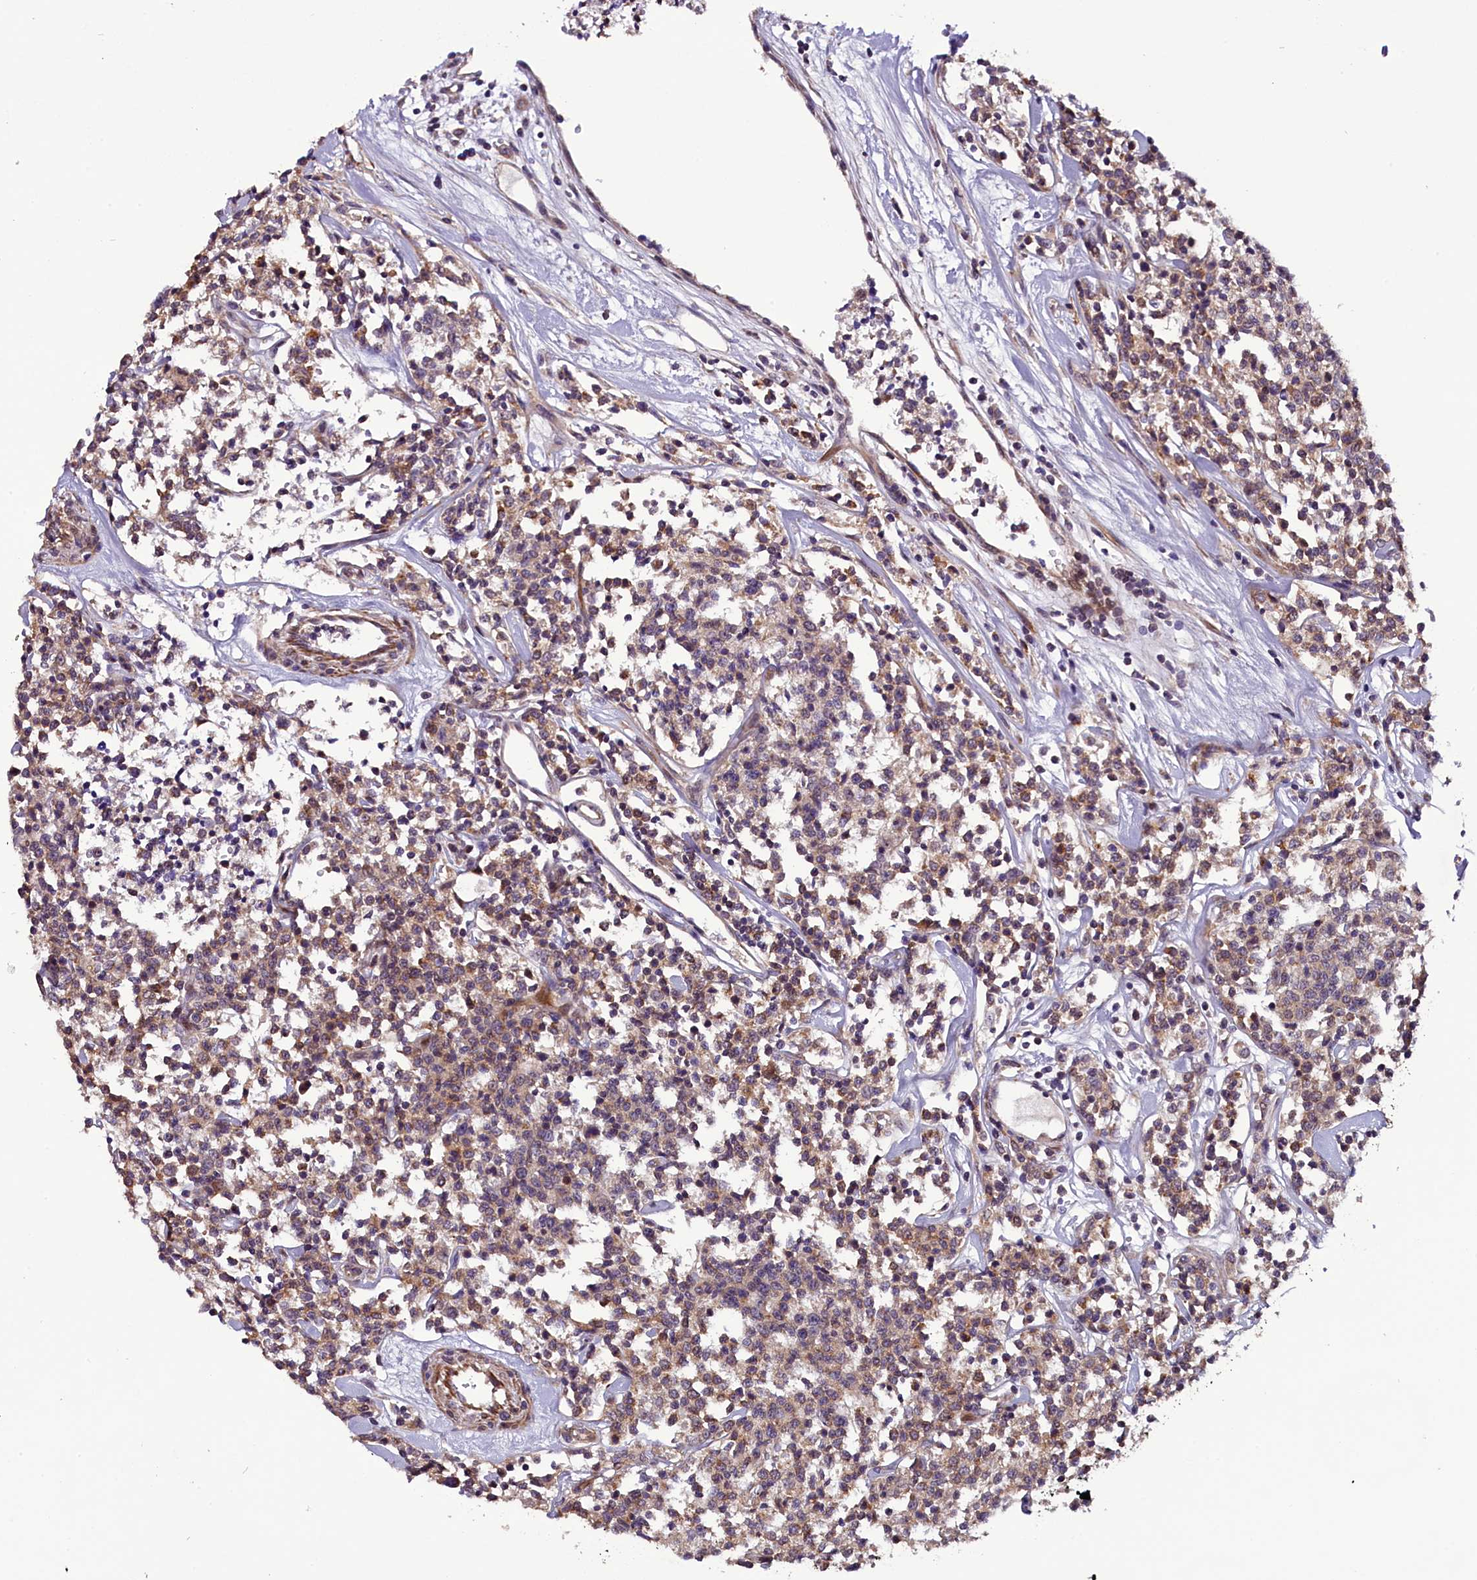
{"staining": {"intensity": "weak", "quantity": "25%-75%", "location": "cytoplasmic/membranous"}, "tissue": "lymphoma", "cell_type": "Tumor cells", "image_type": "cancer", "snomed": [{"axis": "morphology", "description": "Malignant lymphoma, non-Hodgkin's type, Low grade"}, {"axis": "topography", "description": "Small intestine"}], "caption": "Immunohistochemistry image of neoplastic tissue: human lymphoma stained using immunohistochemistry demonstrates low levels of weak protein expression localized specifically in the cytoplasmic/membranous of tumor cells, appearing as a cytoplasmic/membranous brown color.", "gene": "RPUSD2", "patient": {"sex": "female", "age": 59}}